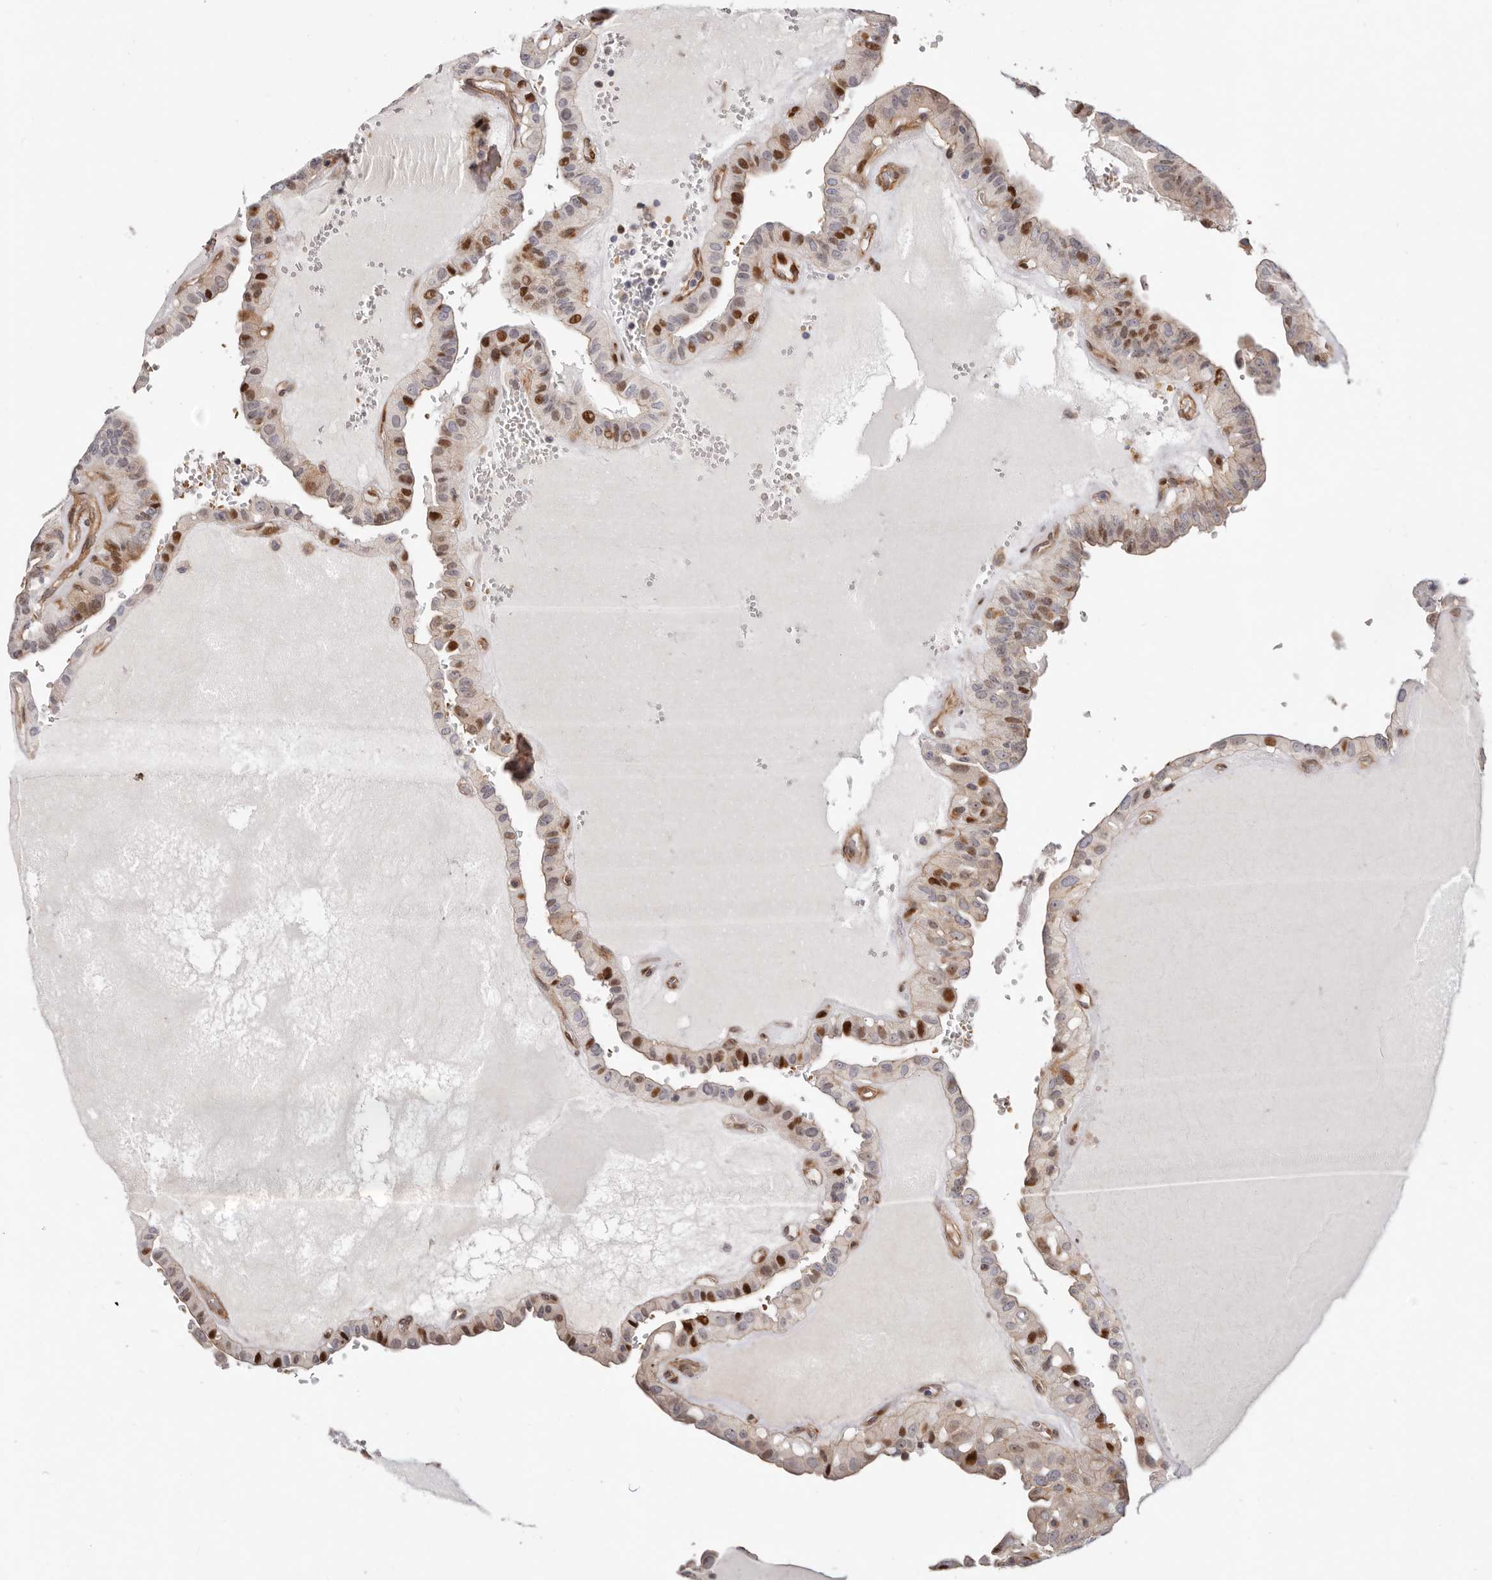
{"staining": {"intensity": "strong", "quantity": "25%-75%", "location": "cytoplasmic/membranous,nuclear"}, "tissue": "thyroid cancer", "cell_type": "Tumor cells", "image_type": "cancer", "snomed": [{"axis": "morphology", "description": "Papillary adenocarcinoma, NOS"}, {"axis": "topography", "description": "Thyroid gland"}], "caption": "Immunohistochemical staining of thyroid cancer displays strong cytoplasmic/membranous and nuclear protein positivity in approximately 25%-75% of tumor cells.", "gene": "EPHX3", "patient": {"sex": "male", "age": 77}}